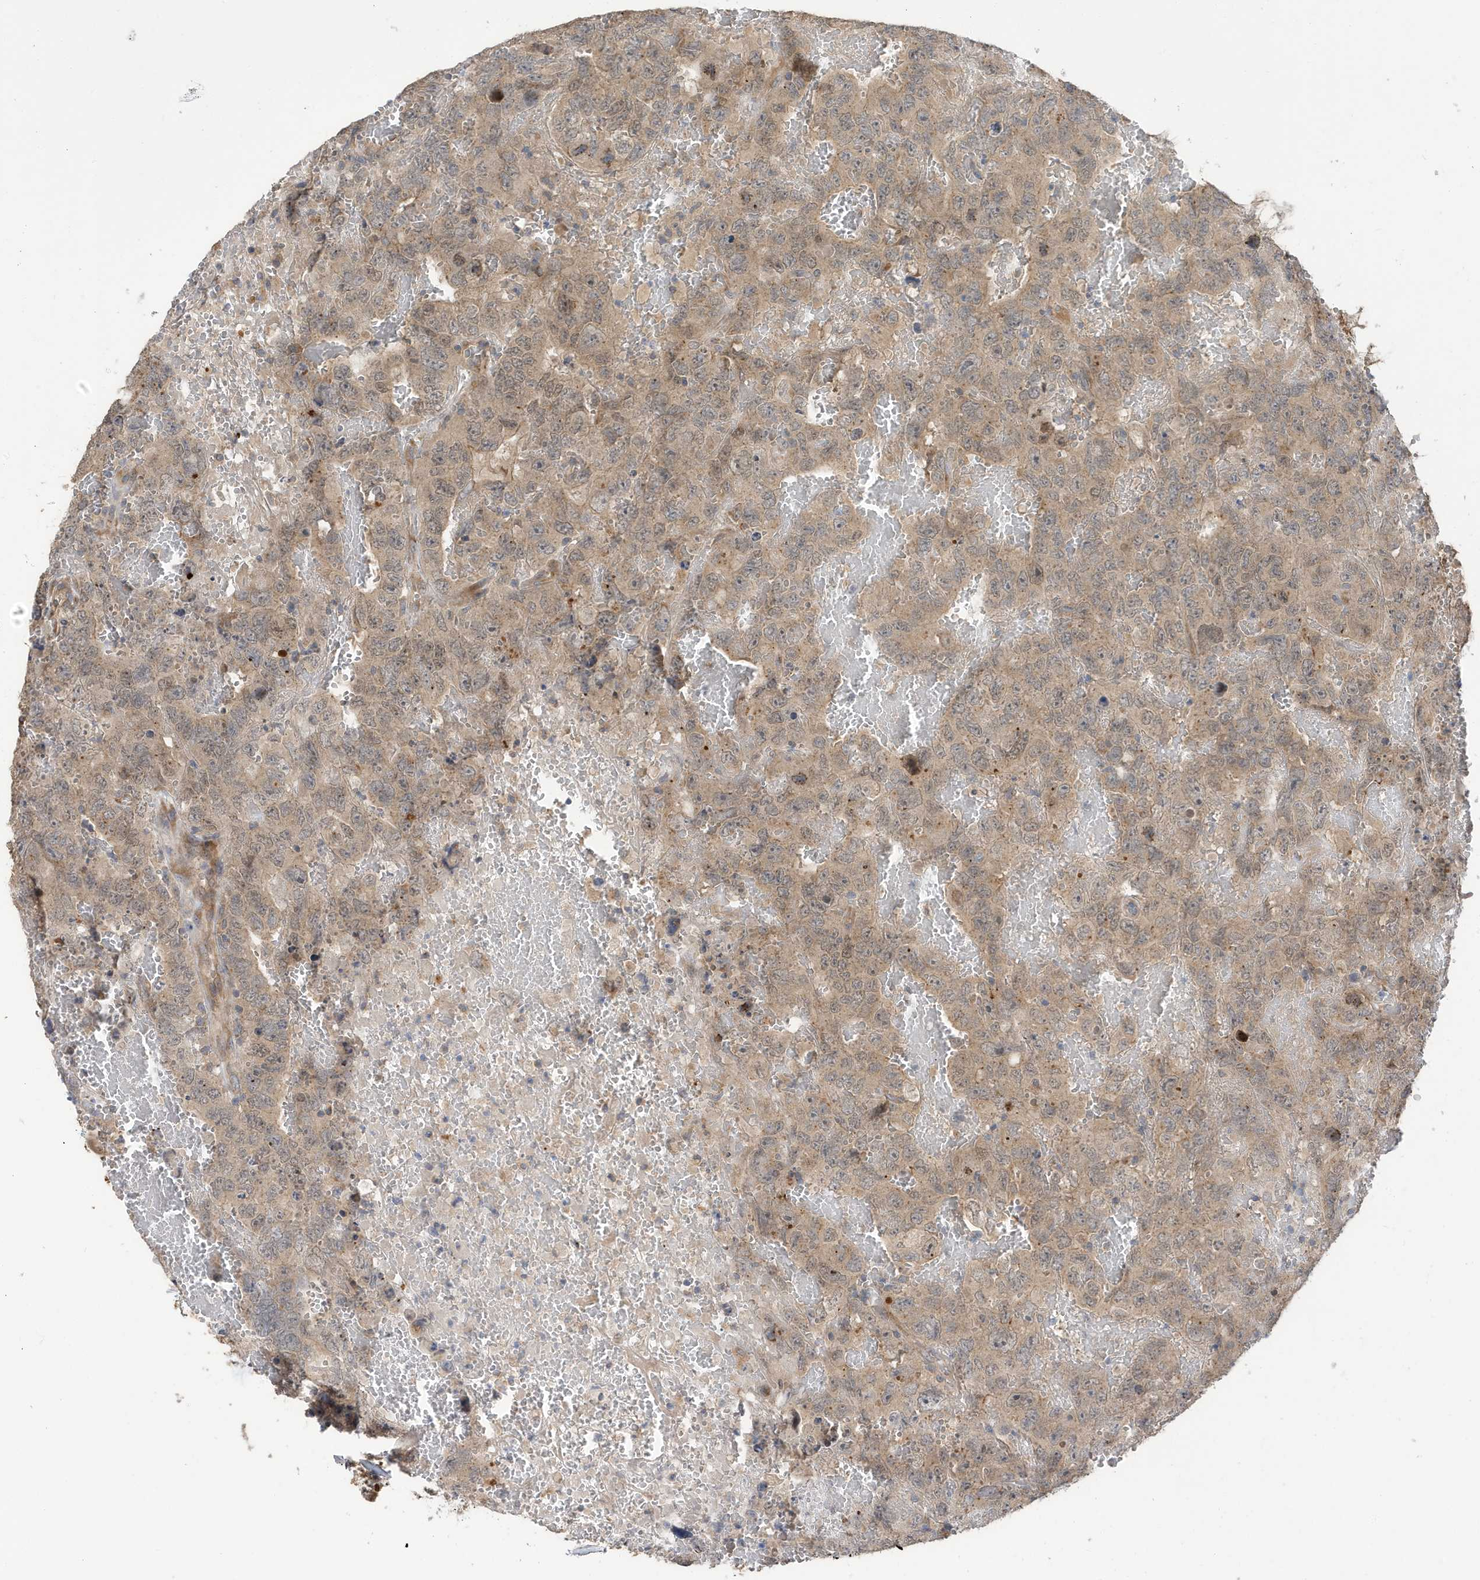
{"staining": {"intensity": "weak", "quantity": "25%-75%", "location": "cytoplasmic/membranous"}, "tissue": "testis cancer", "cell_type": "Tumor cells", "image_type": "cancer", "snomed": [{"axis": "morphology", "description": "Carcinoma, Embryonal, NOS"}, {"axis": "topography", "description": "Testis"}], "caption": "DAB immunohistochemical staining of human testis cancer reveals weak cytoplasmic/membranous protein expression in approximately 25%-75% of tumor cells.", "gene": "LAPTM4A", "patient": {"sex": "male", "age": 45}}